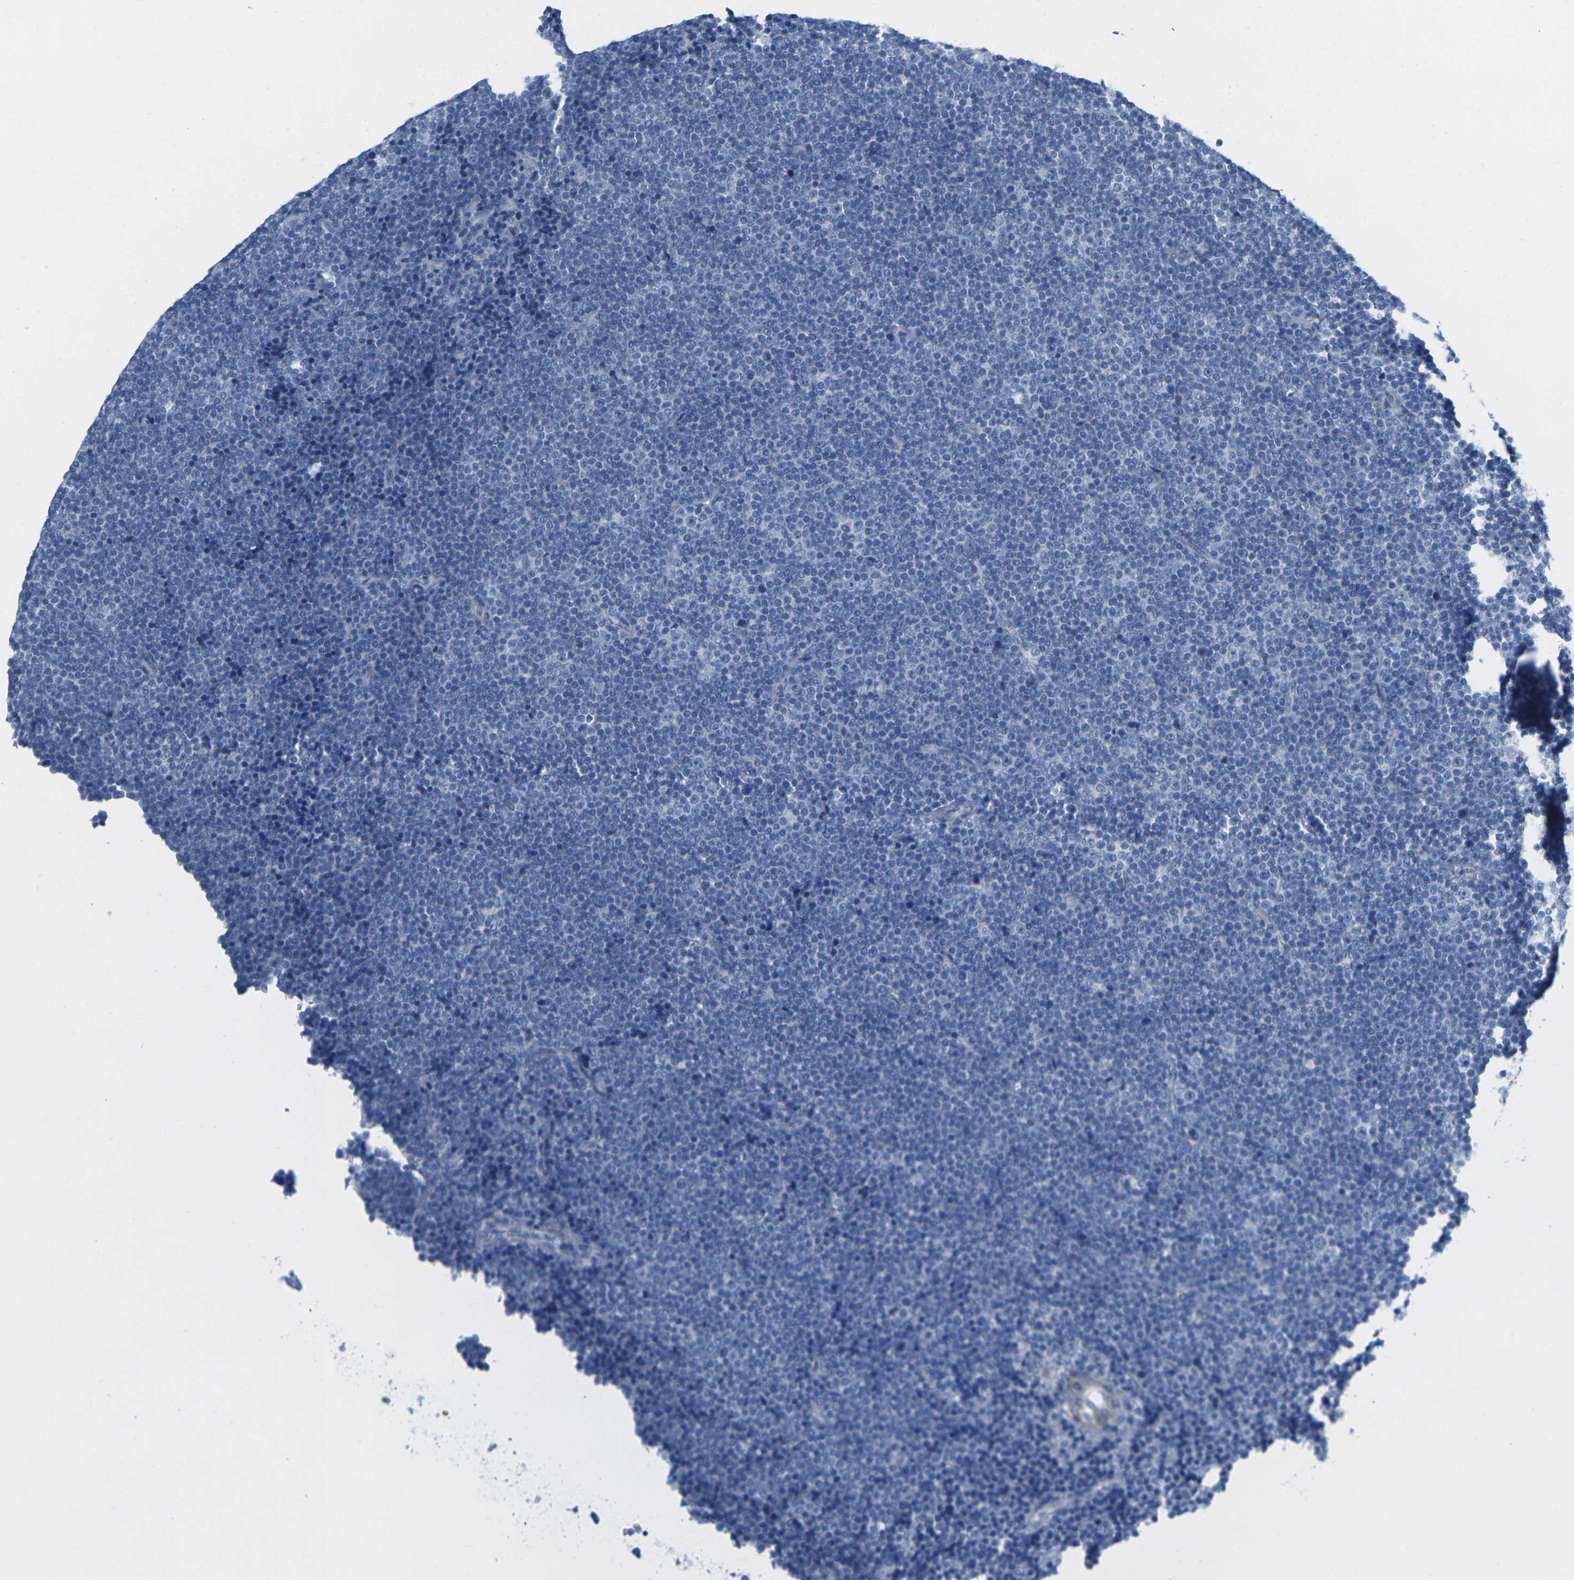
{"staining": {"intensity": "negative", "quantity": "none", "location": "none"}, "tissue": "lymphoma", "cell_type": "Tumor cells", "image_type": "cancer", "snomed": [{"axis": "morphology", "description": "Malignant lymphoma, non-Hodgkin's type, Low grade"}, {"axis": "topography", "description": "Lymph node"}], "caption": "Immunohistochemical staining of low-grade malignant lymphoma, non-Hodgkin's type reveals no significant positivity in tumor cells.", "gene": "CNN1", "patient": {"sex": "female", "age": 67}}